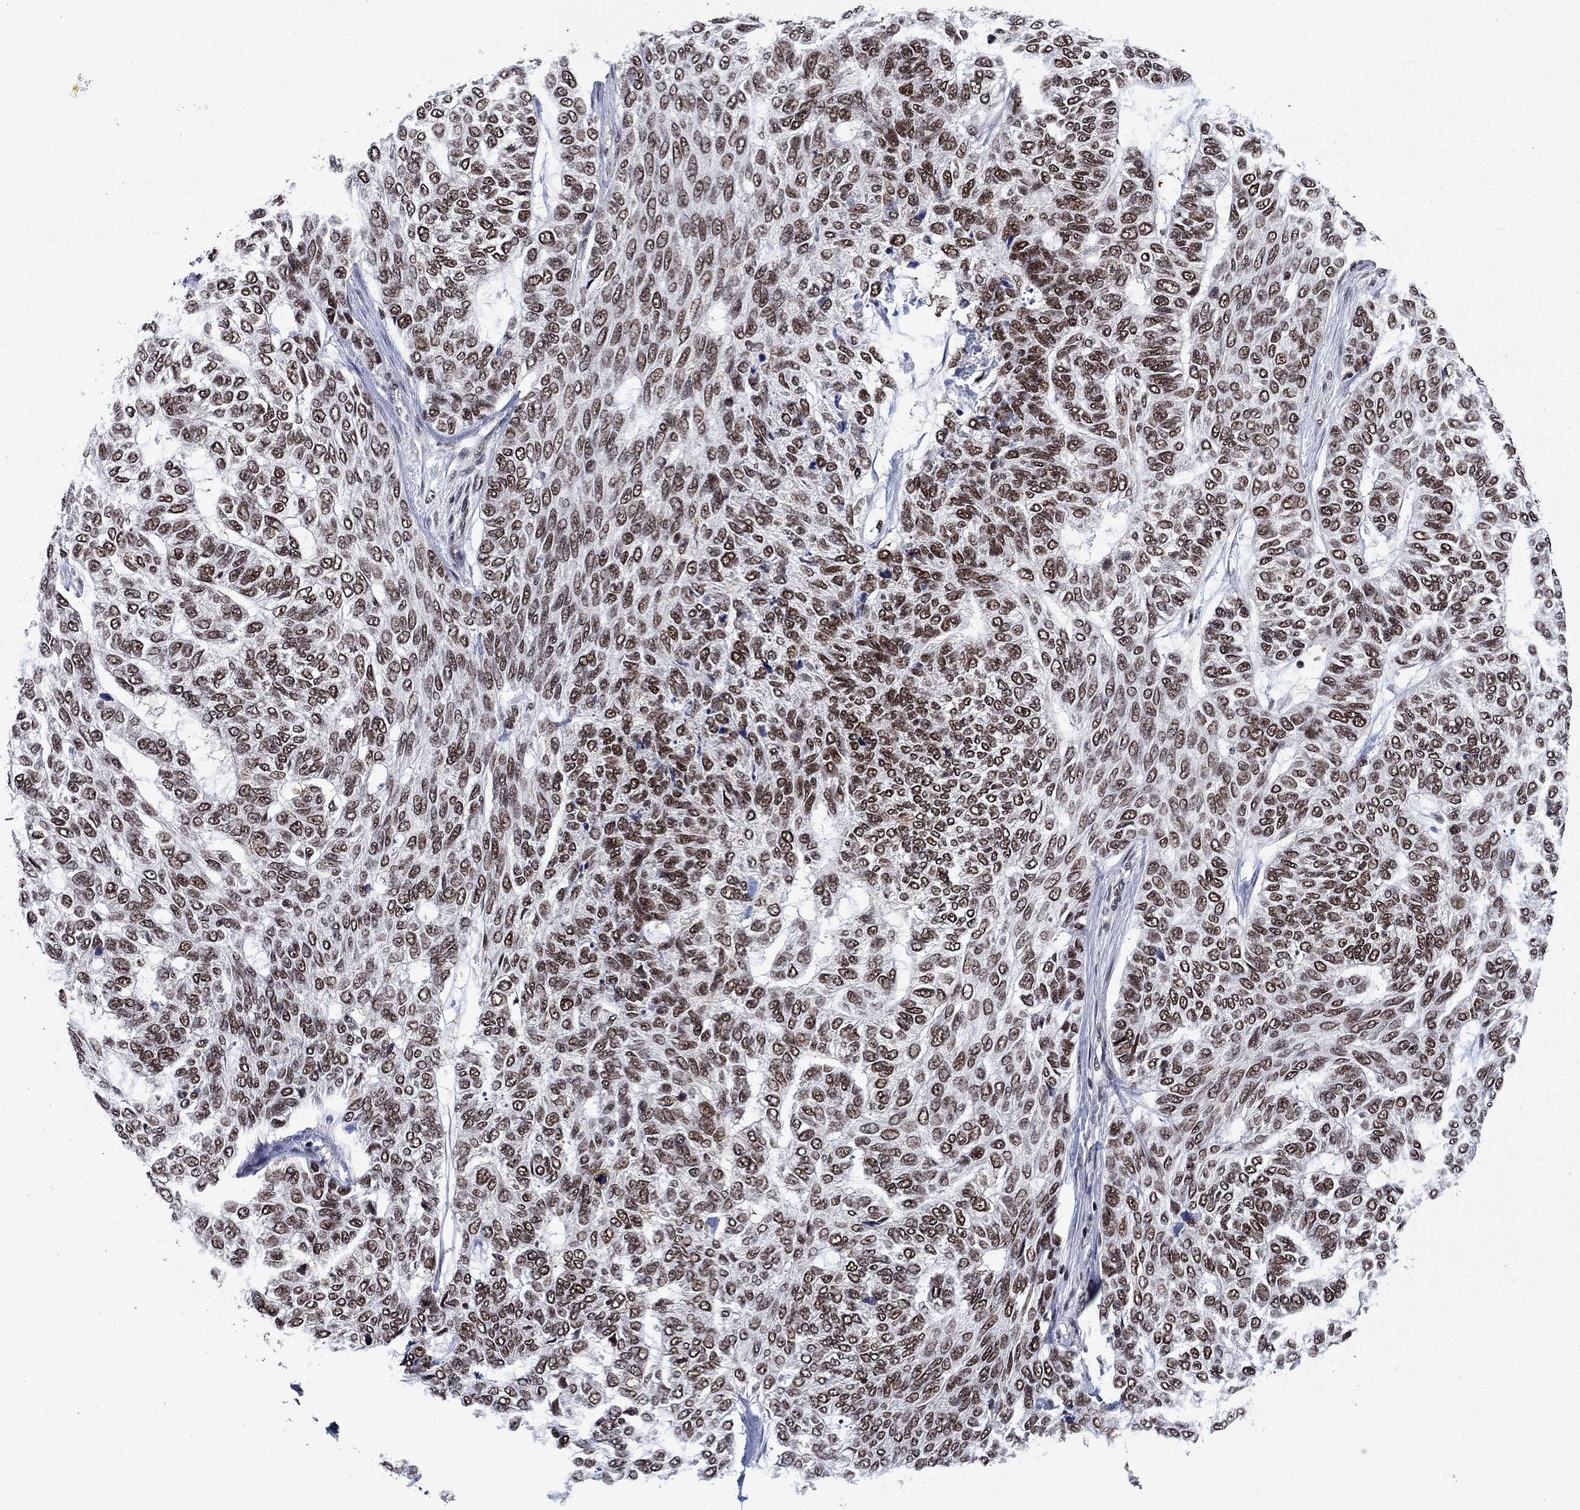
{"staining": {"intensity": "strong", "quantity": "25%-75%", "location": "nuclear"}, "tissue": "skin cancer", "cell_type": "Tumor cells", "image_type": "cancer", "snomed": [{"axis": "morphology", "description": "Basal cell carcinoma"}, {"axis": "topography", "description": "Skin"}], "caption": "Immunohistochemistry (IHC) photomicrograph of neoplastic tissue: basal cell carcinoma (skin) stained using immunohistochemistry (IHC) demonstrates high levels of strong protein expression localized specifically in the nuclear of tumor cells, appearing as a nuclear brown color.", "gene": "RPRD1B", "patient": {"sex": "female", "age": 65}}